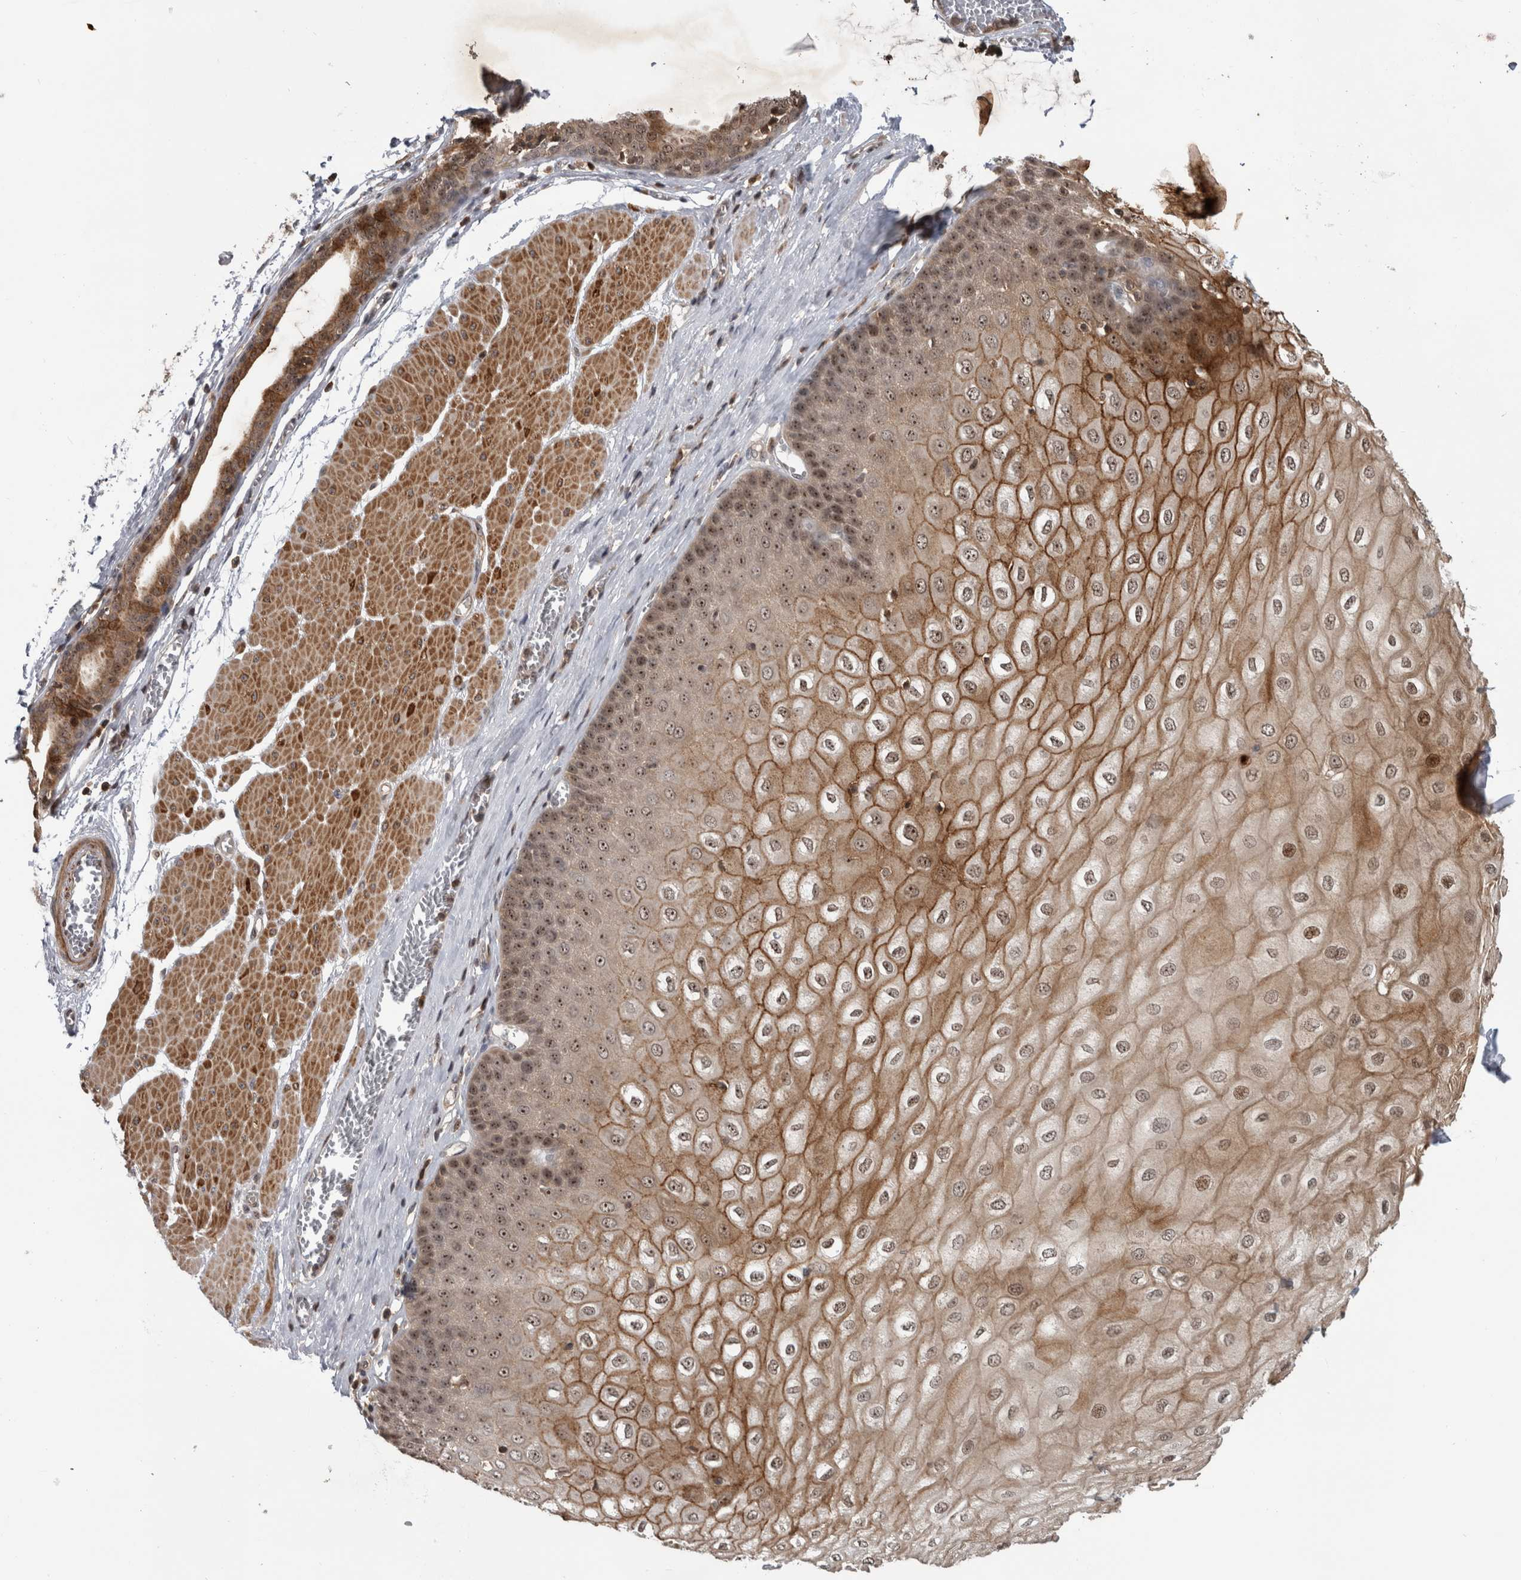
{"staining": {"intensity": "moderate", "quantity": ">75%", "location": "cytoplasmic/membranous,nuclear"}, "tissue": "esophagus", "cell_type": "Squamous epithelial cells", "image_type": "normal", "snomed": [{"axis": "morphology", "description": "Normal tissue, NOS"}, {"axis": "topography", "description": "Esophagus"}], "caption": "DAB immunohistochemical staining of benign esophagus reveals moderate cytoplasmic/membranous,nuclear protein staining in about >75% of squamous epithelial cells. (DAB = brown stain, brightfield microscopy at high magnification).", "gene": "TDRD7", "patient": {"sex": "male", "age": 60}}